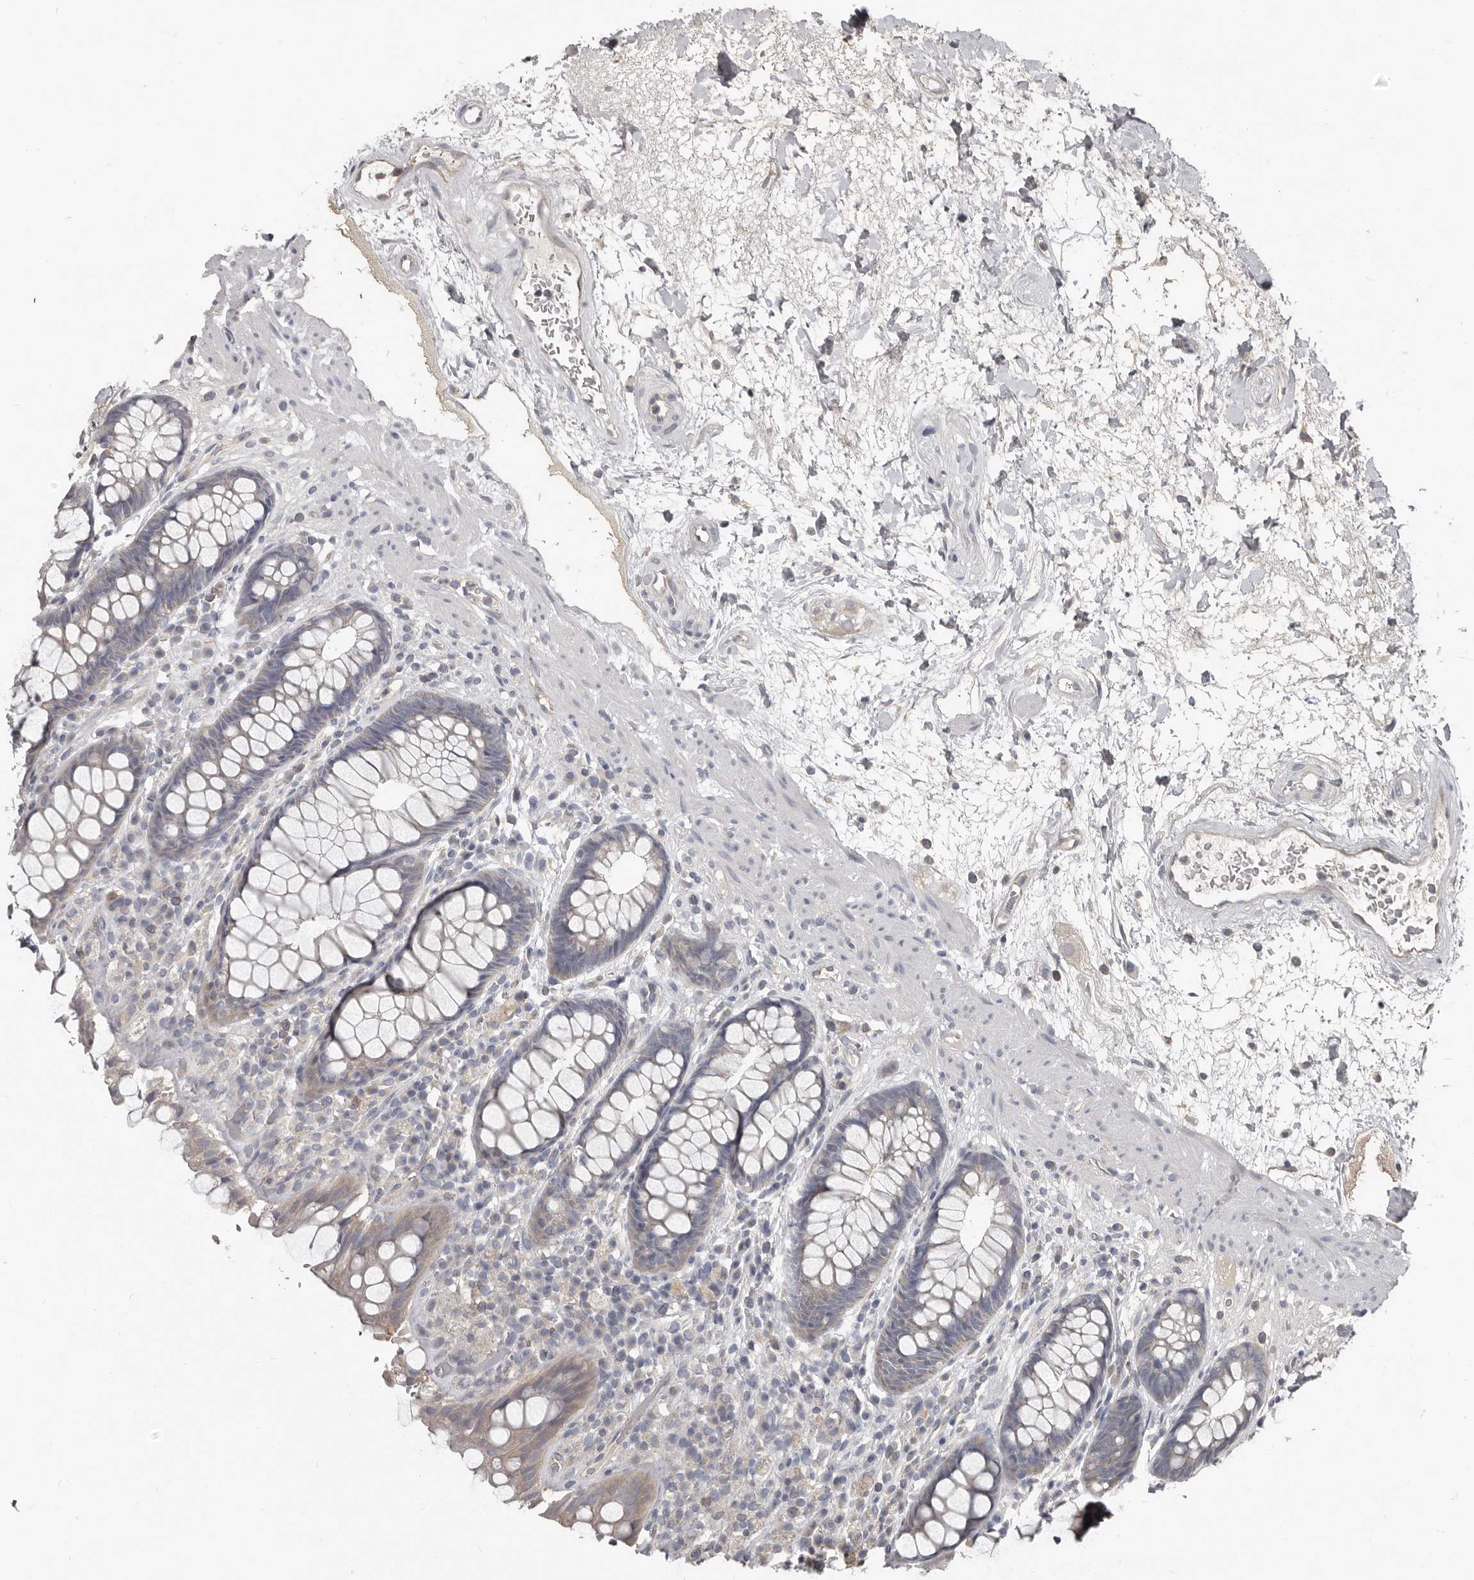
{"staining": {"intensity": "weak", "quantity": "25%-75%", "location": "cytoplasmic/membranous"}, "tissue": "rectum", "cell_type": "Glandular cells", "image_type": "normal", "snomed": [{"axis": "morphology", "description": "Normal tissue, NOS"}, {"axis": "topography", "description": "Rectum"}], "caption": "Protein staining of benign rectum demonstrates weak cytoplasmic/membranous staining in approximately 25%-75% of glandular cells.", "gene": "CA6", "patient": {"sex": "male", "age": 64}}